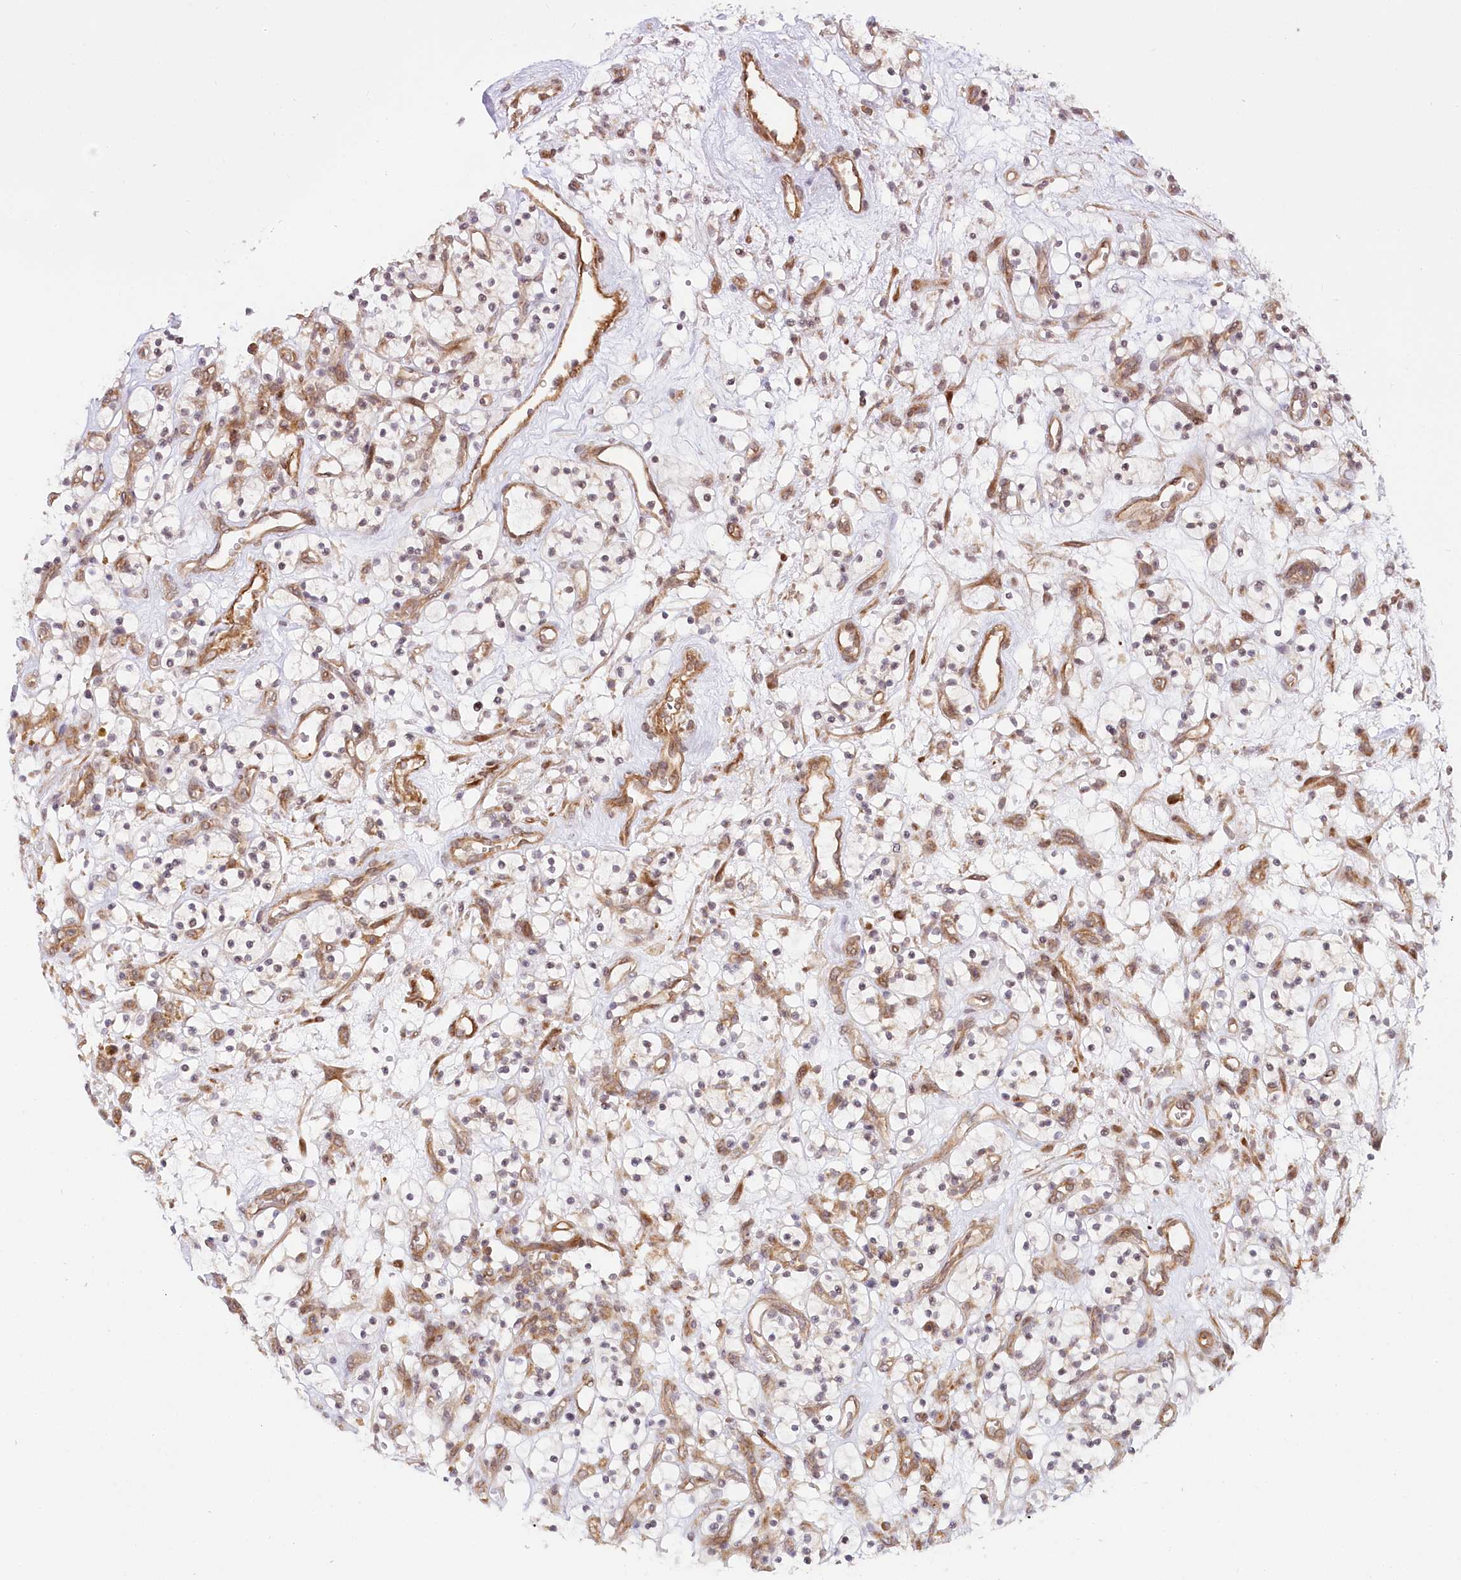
{"staining": {"intensity": "negative", "quantity": "none", "location": "none"}, "tissue": "renal cancer", "cell_type": "Tumor cells", "image_type": "cancer", "snomed": [{"axis": "morphology", "description": "Adenocarcinoma, NOS"}, {"axis": "topography", "description": "Kidney"}], "caption": "This is an immunohistochemistry (IHC) photomicrograph of renal cancer (adenocarcinoma). There is no staining in tumor cells.", "gene": "CEP70", "patient": {"sex": "female", "age": 57}}